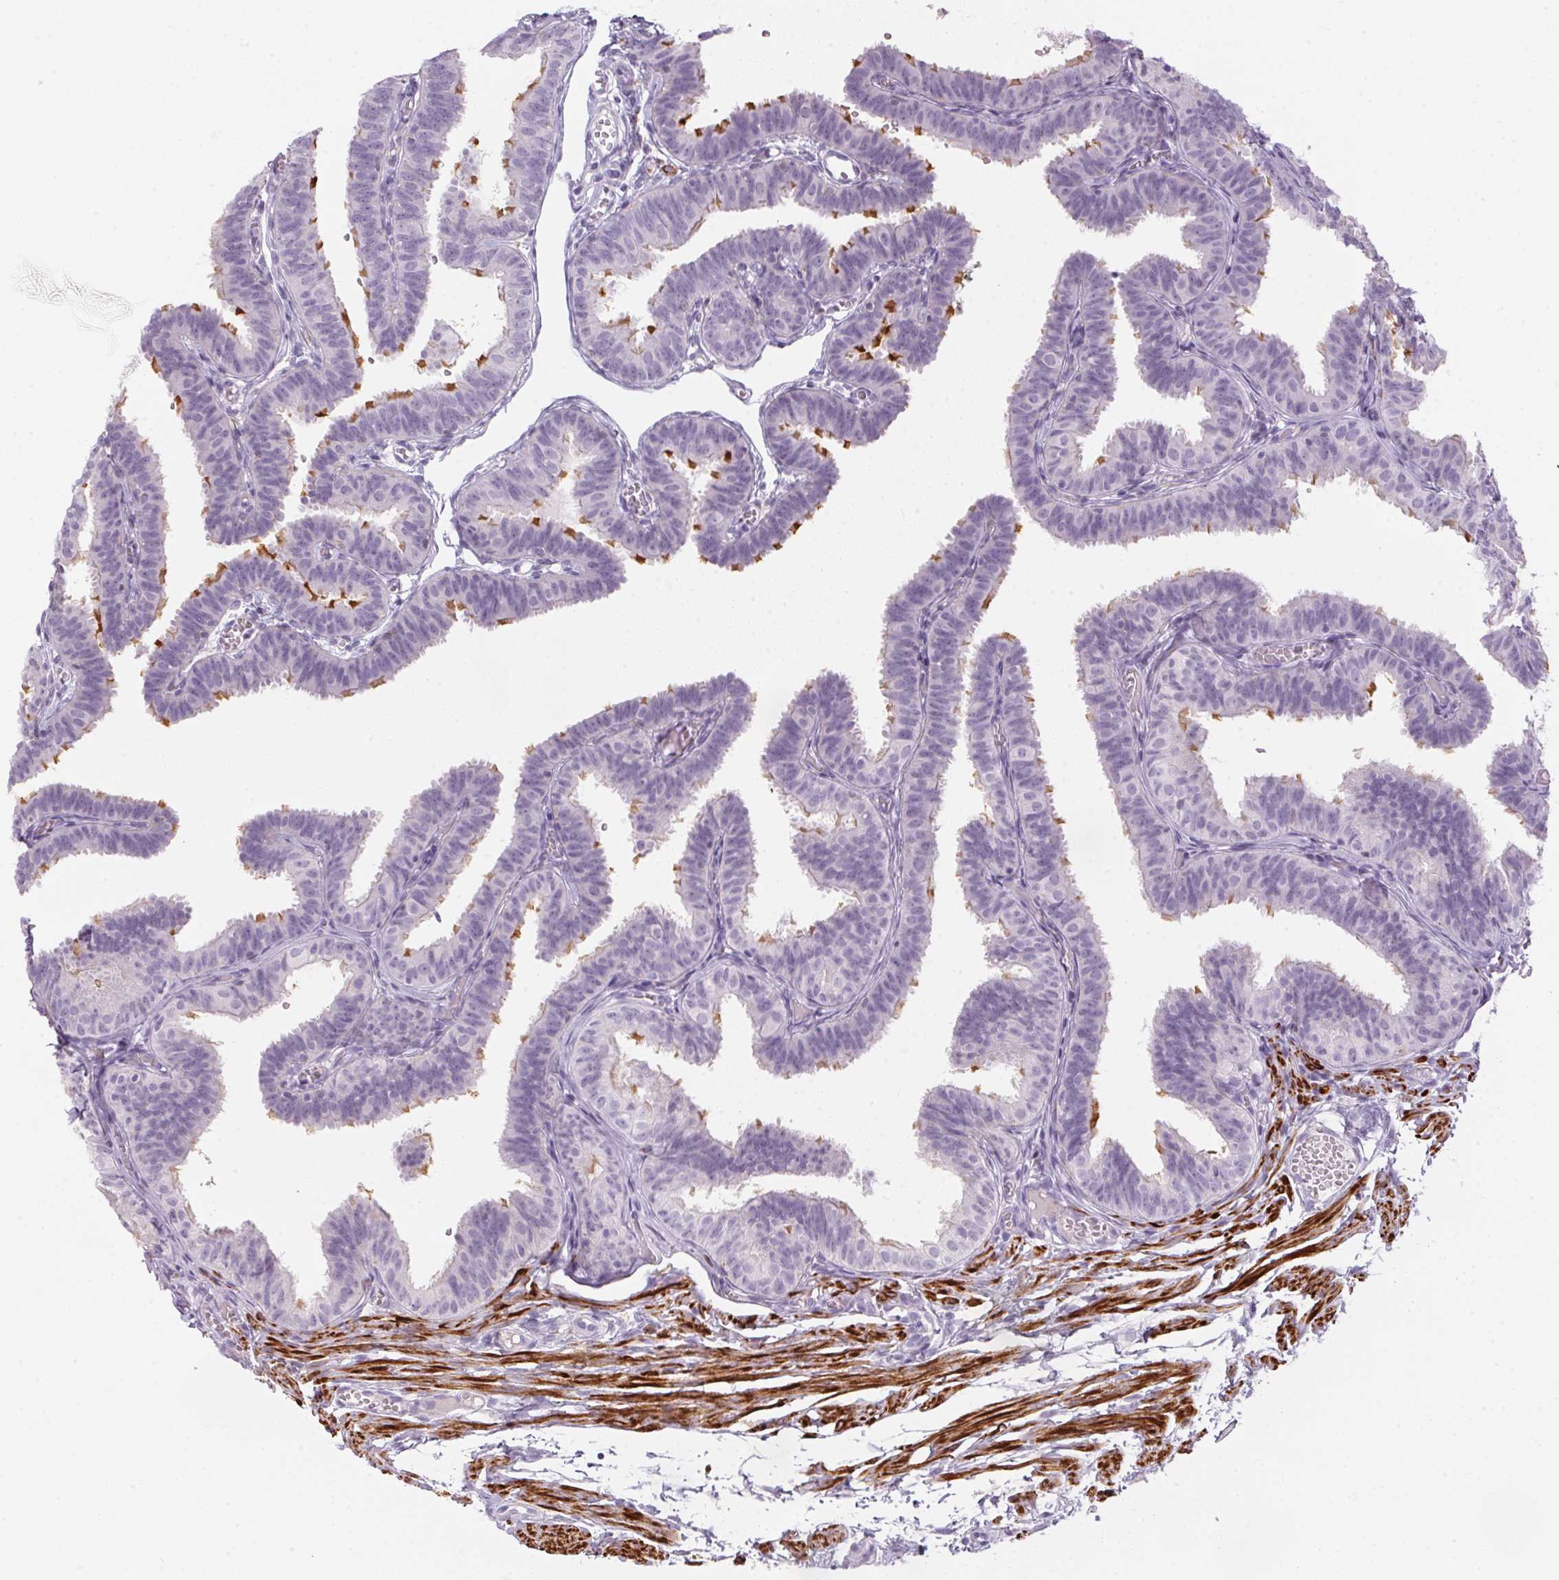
{"staining": {"intensity": "moderate", "quantity": "<25%", "location": "cytoplasmic/membranous"}, "tissue": "fallopian tube", "cell_type": "Glandular cells", "image_type": "normal", "snomed": [{"axis": "morphology", "description": "Normal tissue, NOS"}, {"axis": "topography", "description": "Fallopian tube"}], "caption": "IHC of benign fallopian tube demonstrates low levels of moderate cytoplasmic/membranous positivity in approximately <25% of glandular cells.", "gene": "ECPAS", "patient": {"sex": "female", "age": 25}}